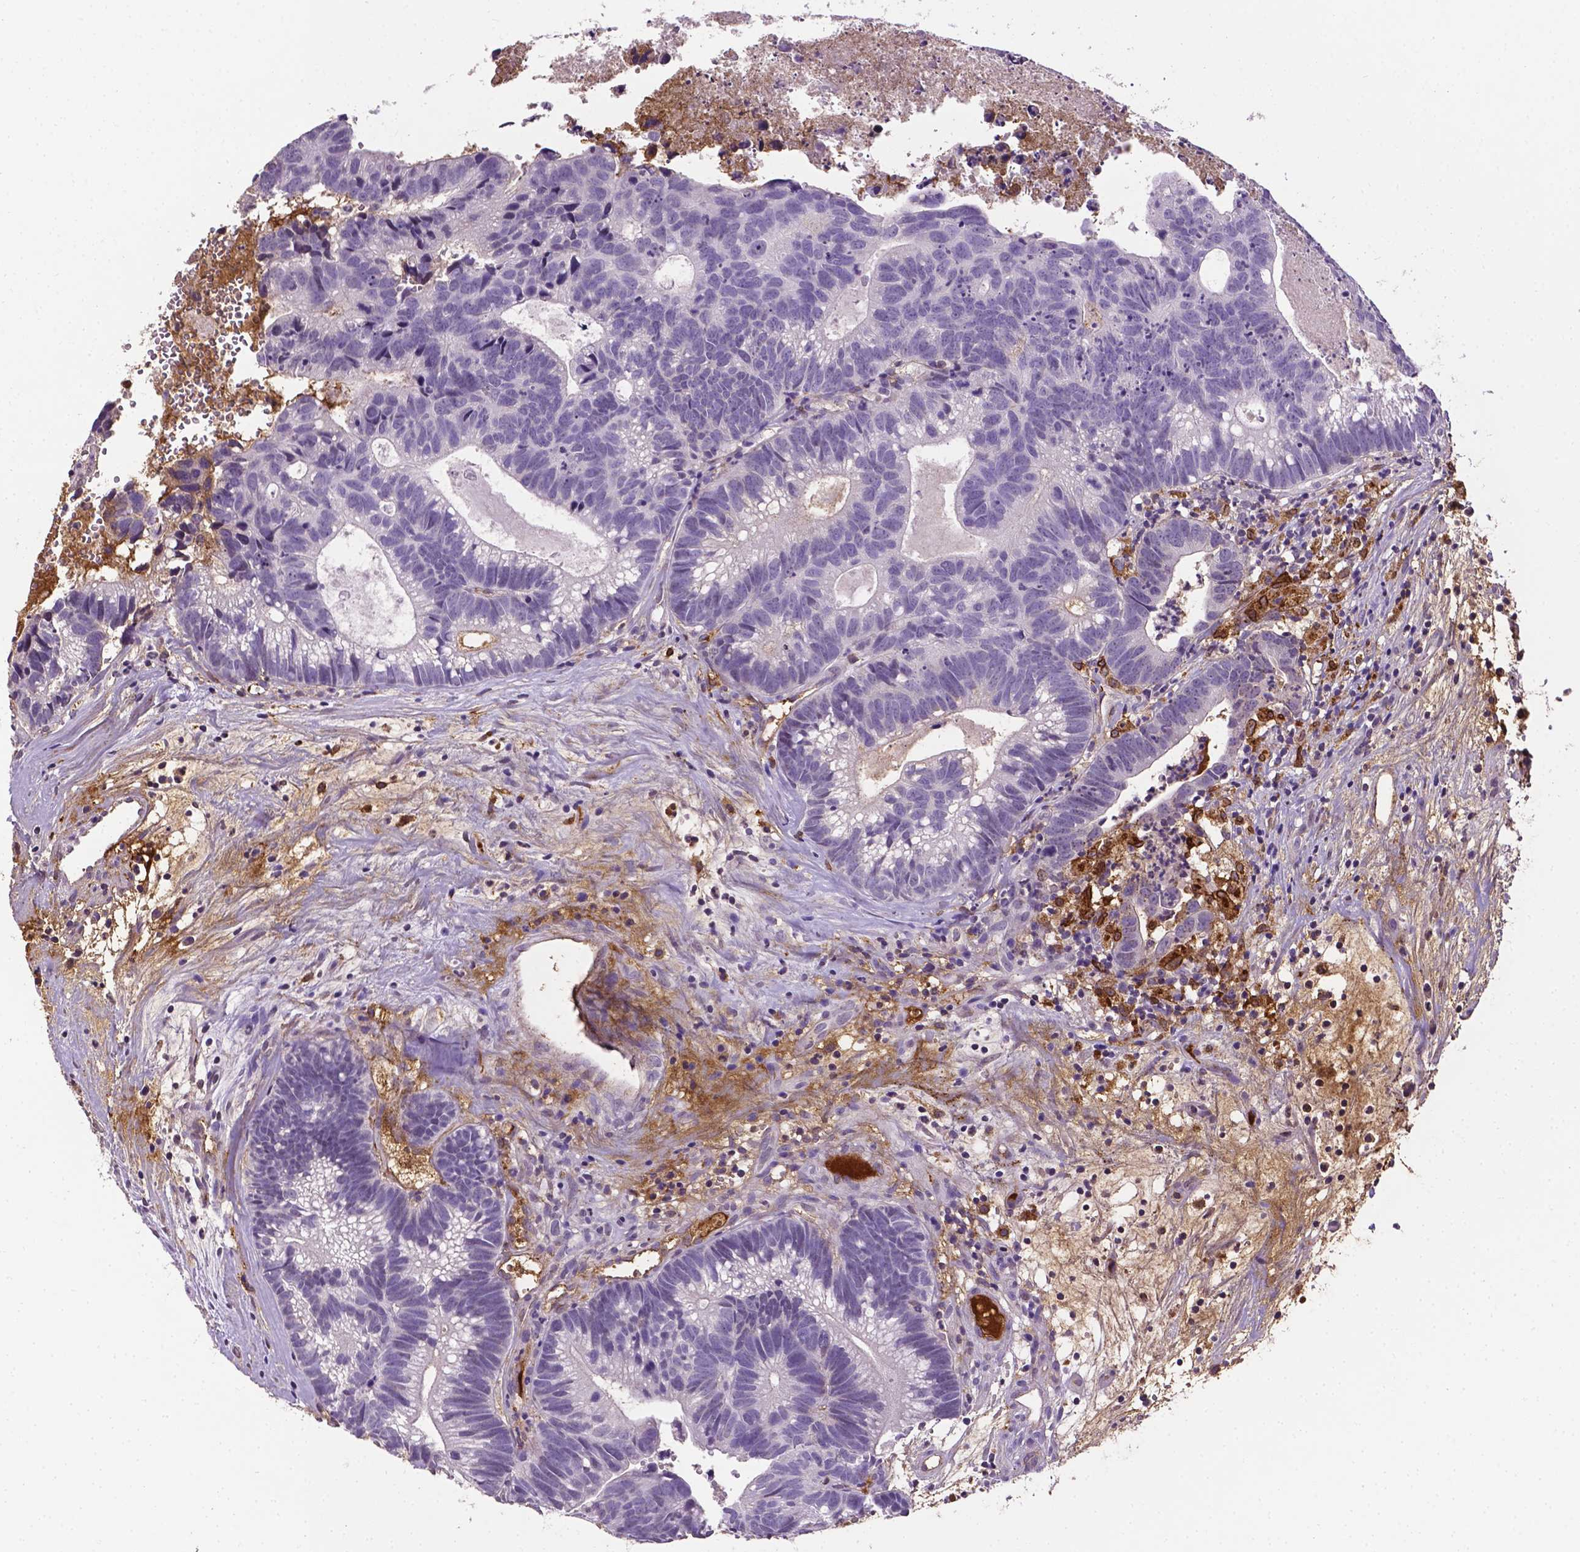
{"staining": {"intensity": "negative", "quantity": "none", "location": "none"}, "tissue": "head and neck cancer", "cell_type": "Tumor cells", "image_type": "cancer", "snomed": [{"axis": "morphology", "description": "Adenocarcinoma, NOS"}, {"axis": "topography", "description": "Head-Neck"}], "caption": "Immunohistochemistry image of head and neck cancer stained for a protein (brown), which shows no expression in tumor cells.", "gene": "APOE", "patient": {"sex": "male", "age": 62}}